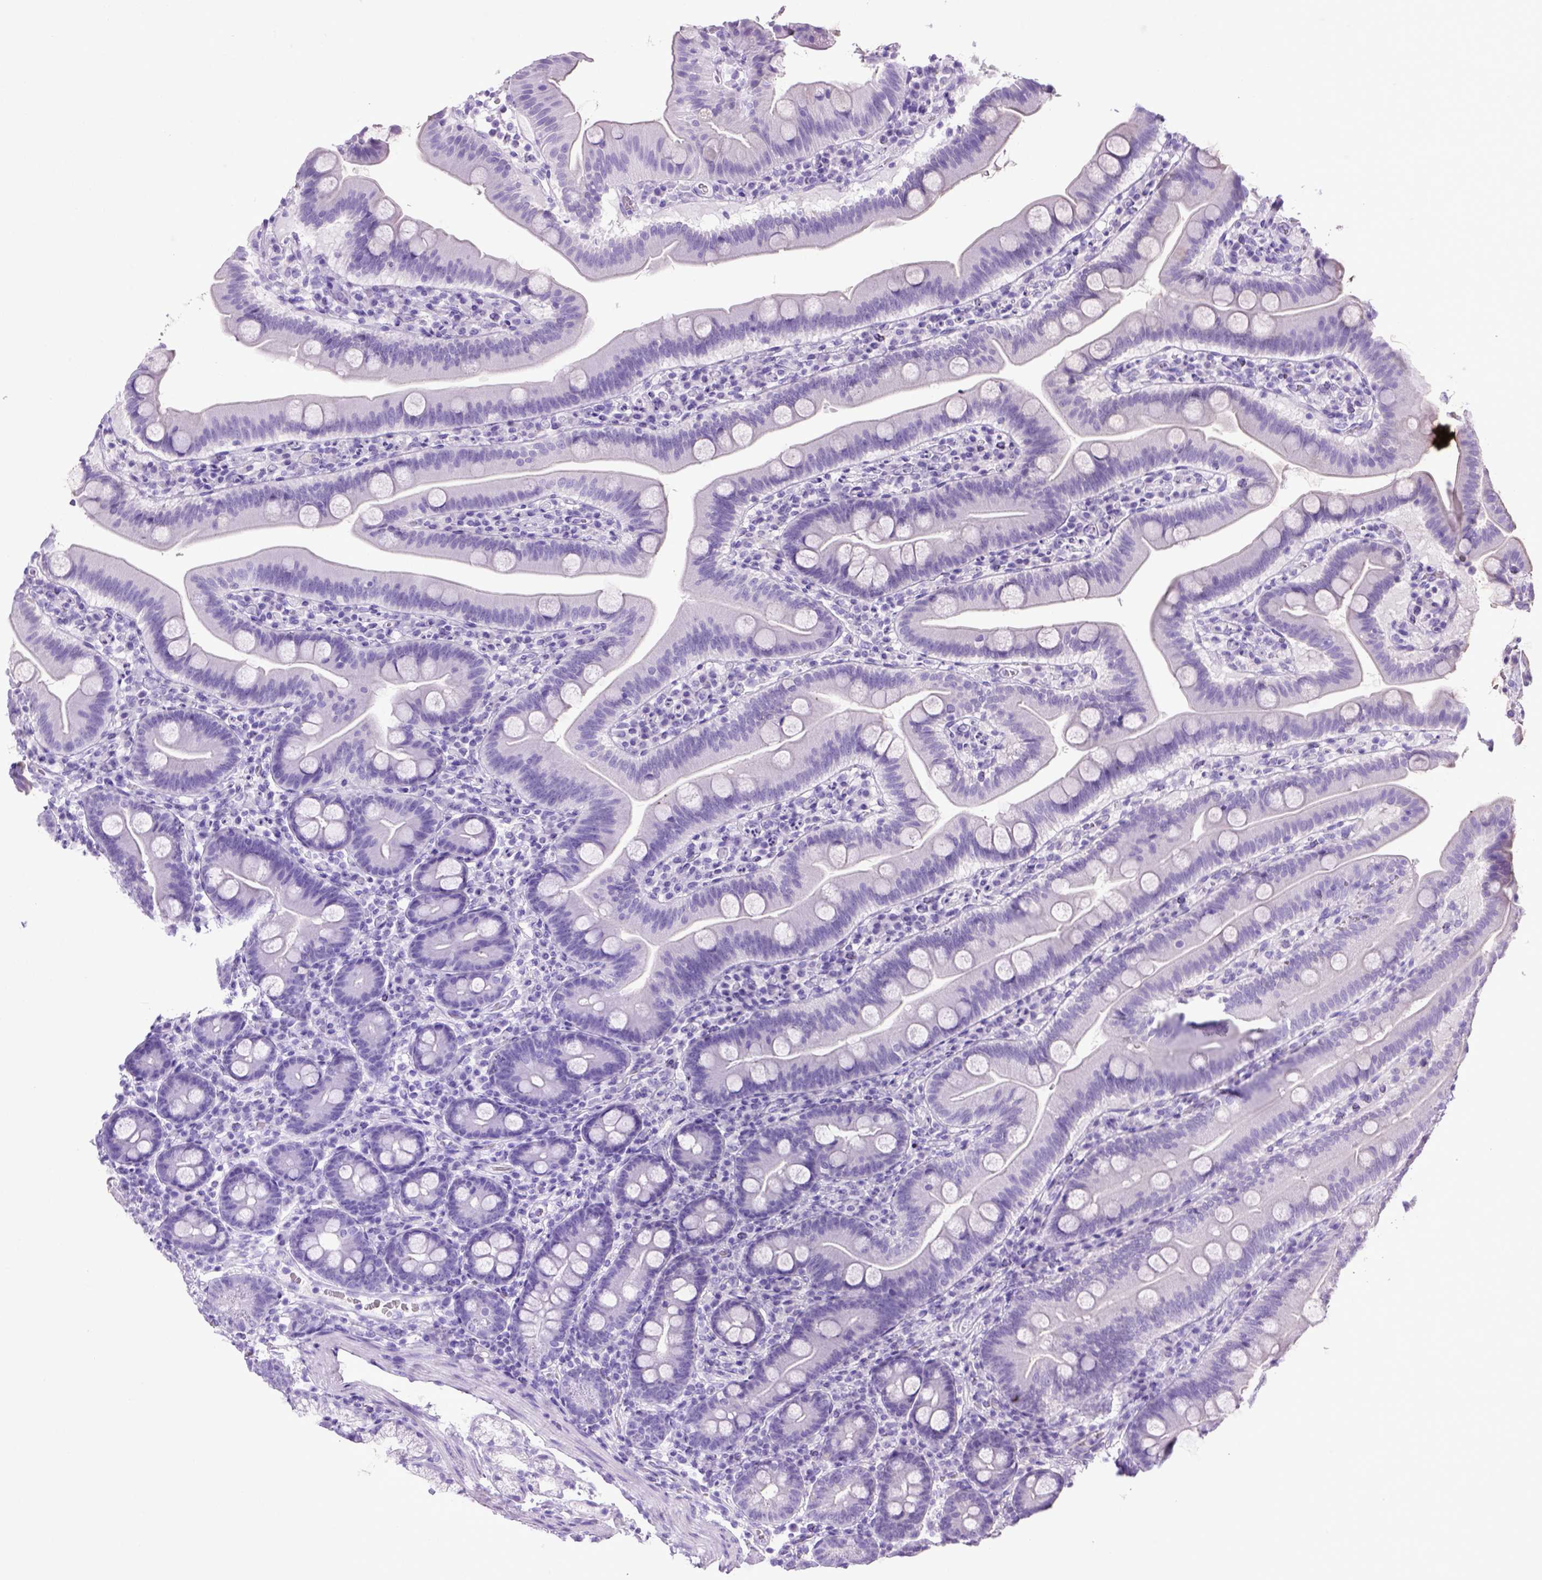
{"staining": {"intensity": "negative", "quantity": "none", "location": "none"}, "tissue": "duodenum", "cell_type": "Glandular cells", "image_type": "normal", "snomed": [{"axis": "morphology", "description": "Normal tissue, NOS"}, {"axis": "topography", "description": "Duodenum"}], "caption": "This is a micrograph of IHC staining of normal duodenum, which shows no expression in glandular cells. The staining was performed using DAB (3,3'-diaminobenzidine) to visualize the protein expression in brown, while the nuclei were stained in blue with hematoxylin (Magnification: 20x).", "gene": "ITIH4", "patient": {"sex": "male", "age": 59}}